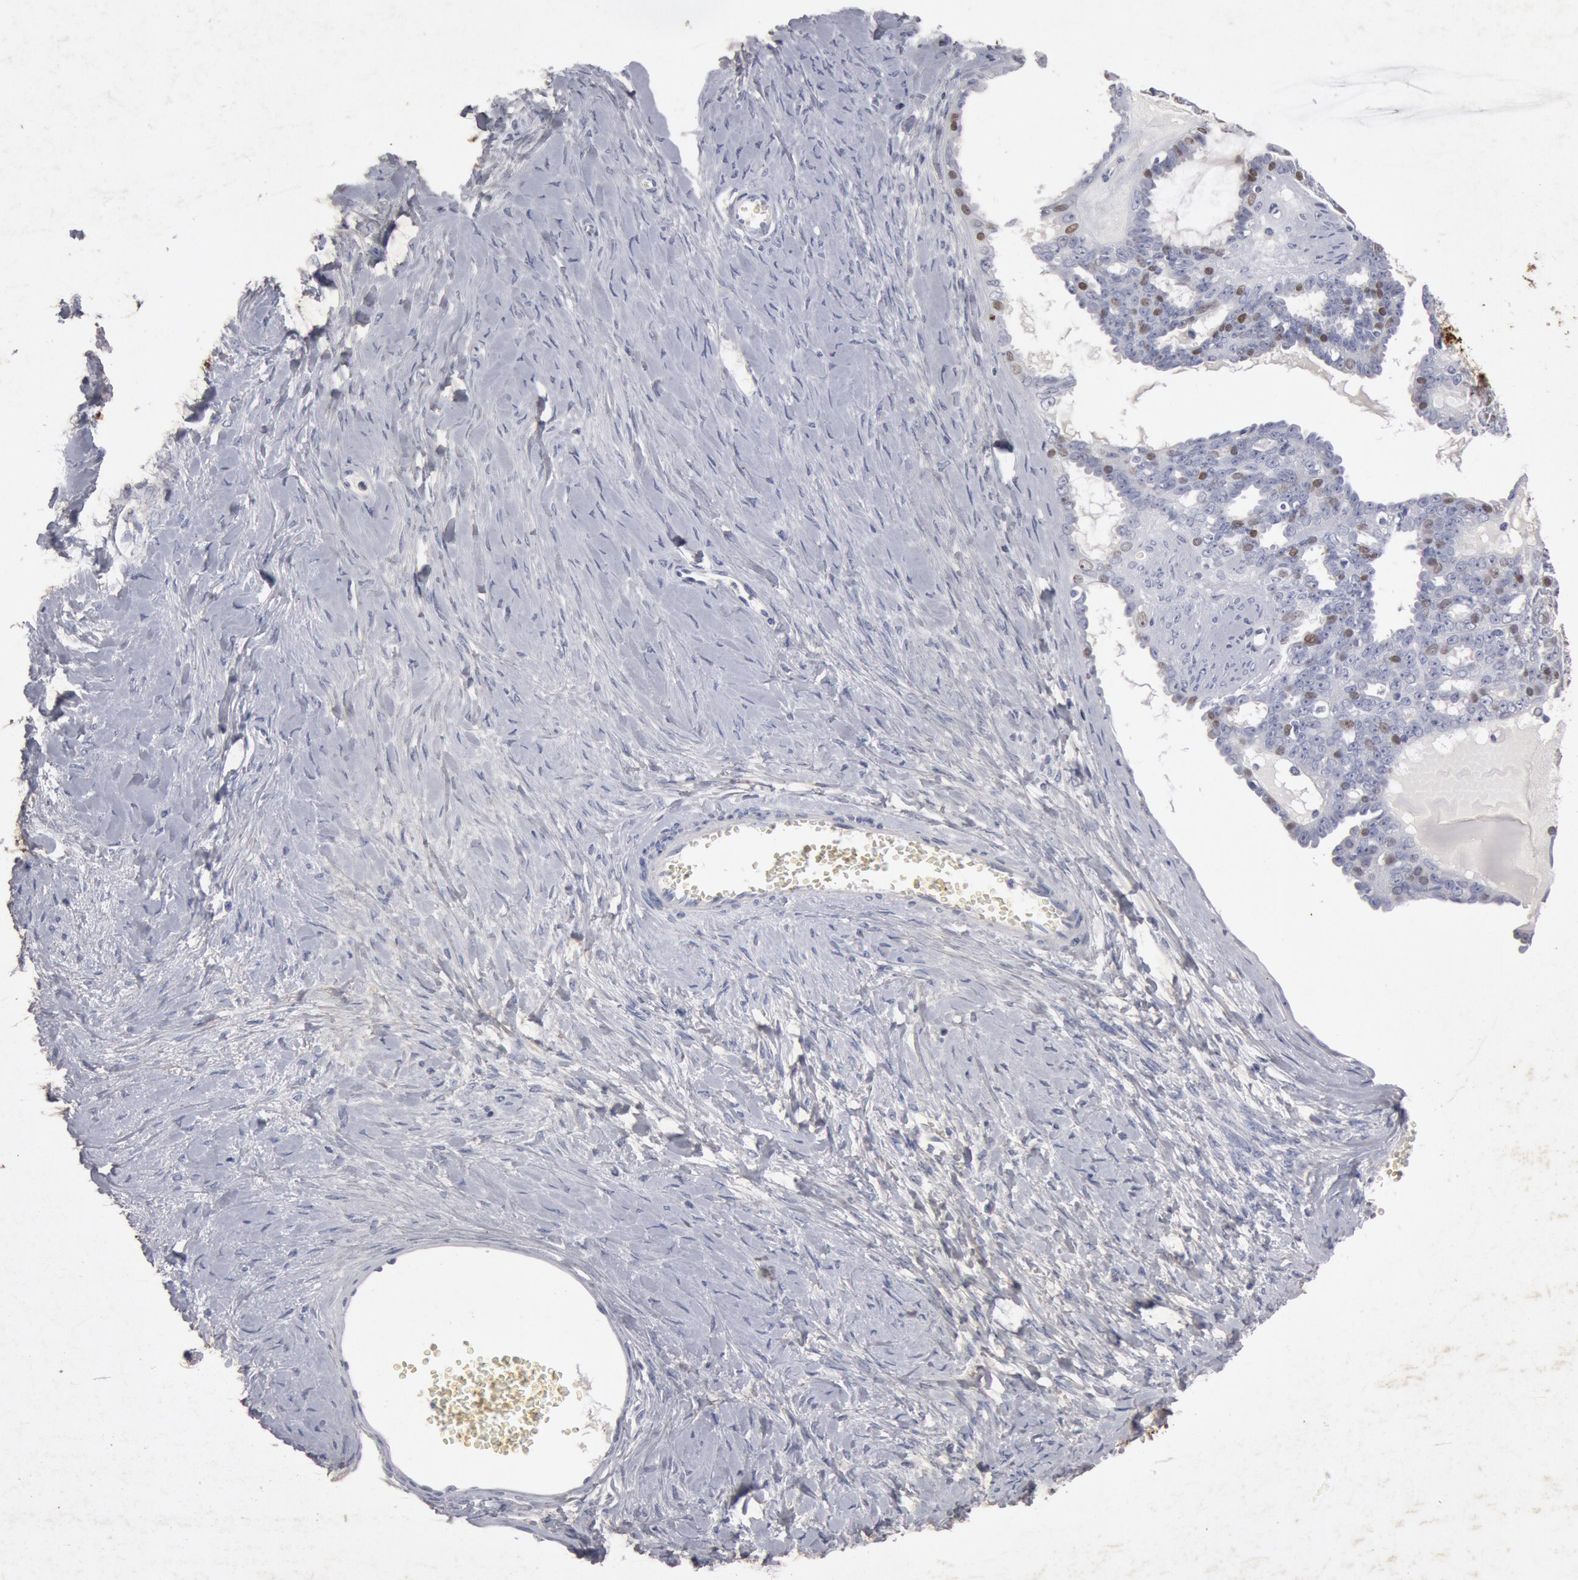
{"staining": {"intensity": "weak", "quantity": "25%-75%", "location": "cytoplasmic/membranous,nuclear"}, "tissue": "ovarian cancer", "cell_type": "Tumor cells", "image_type": "cancer", "snomed": [{"axis": "morphology", "description": "Cystadenocarcinoma, serous, NOS"}, {"axis": "topography", "description": "Ovary"}], "caption": "An immunohistochemistry image of neoplastic tissue is shown. Protein staining in brown labels weak cytoplasmic/membranous and nuclear positivity in ovarian cancer (serous cystadenocarcinoma) within tumor cells.", "gene": "FOXA2", "patient": {"sex": "female", "age": 71}}